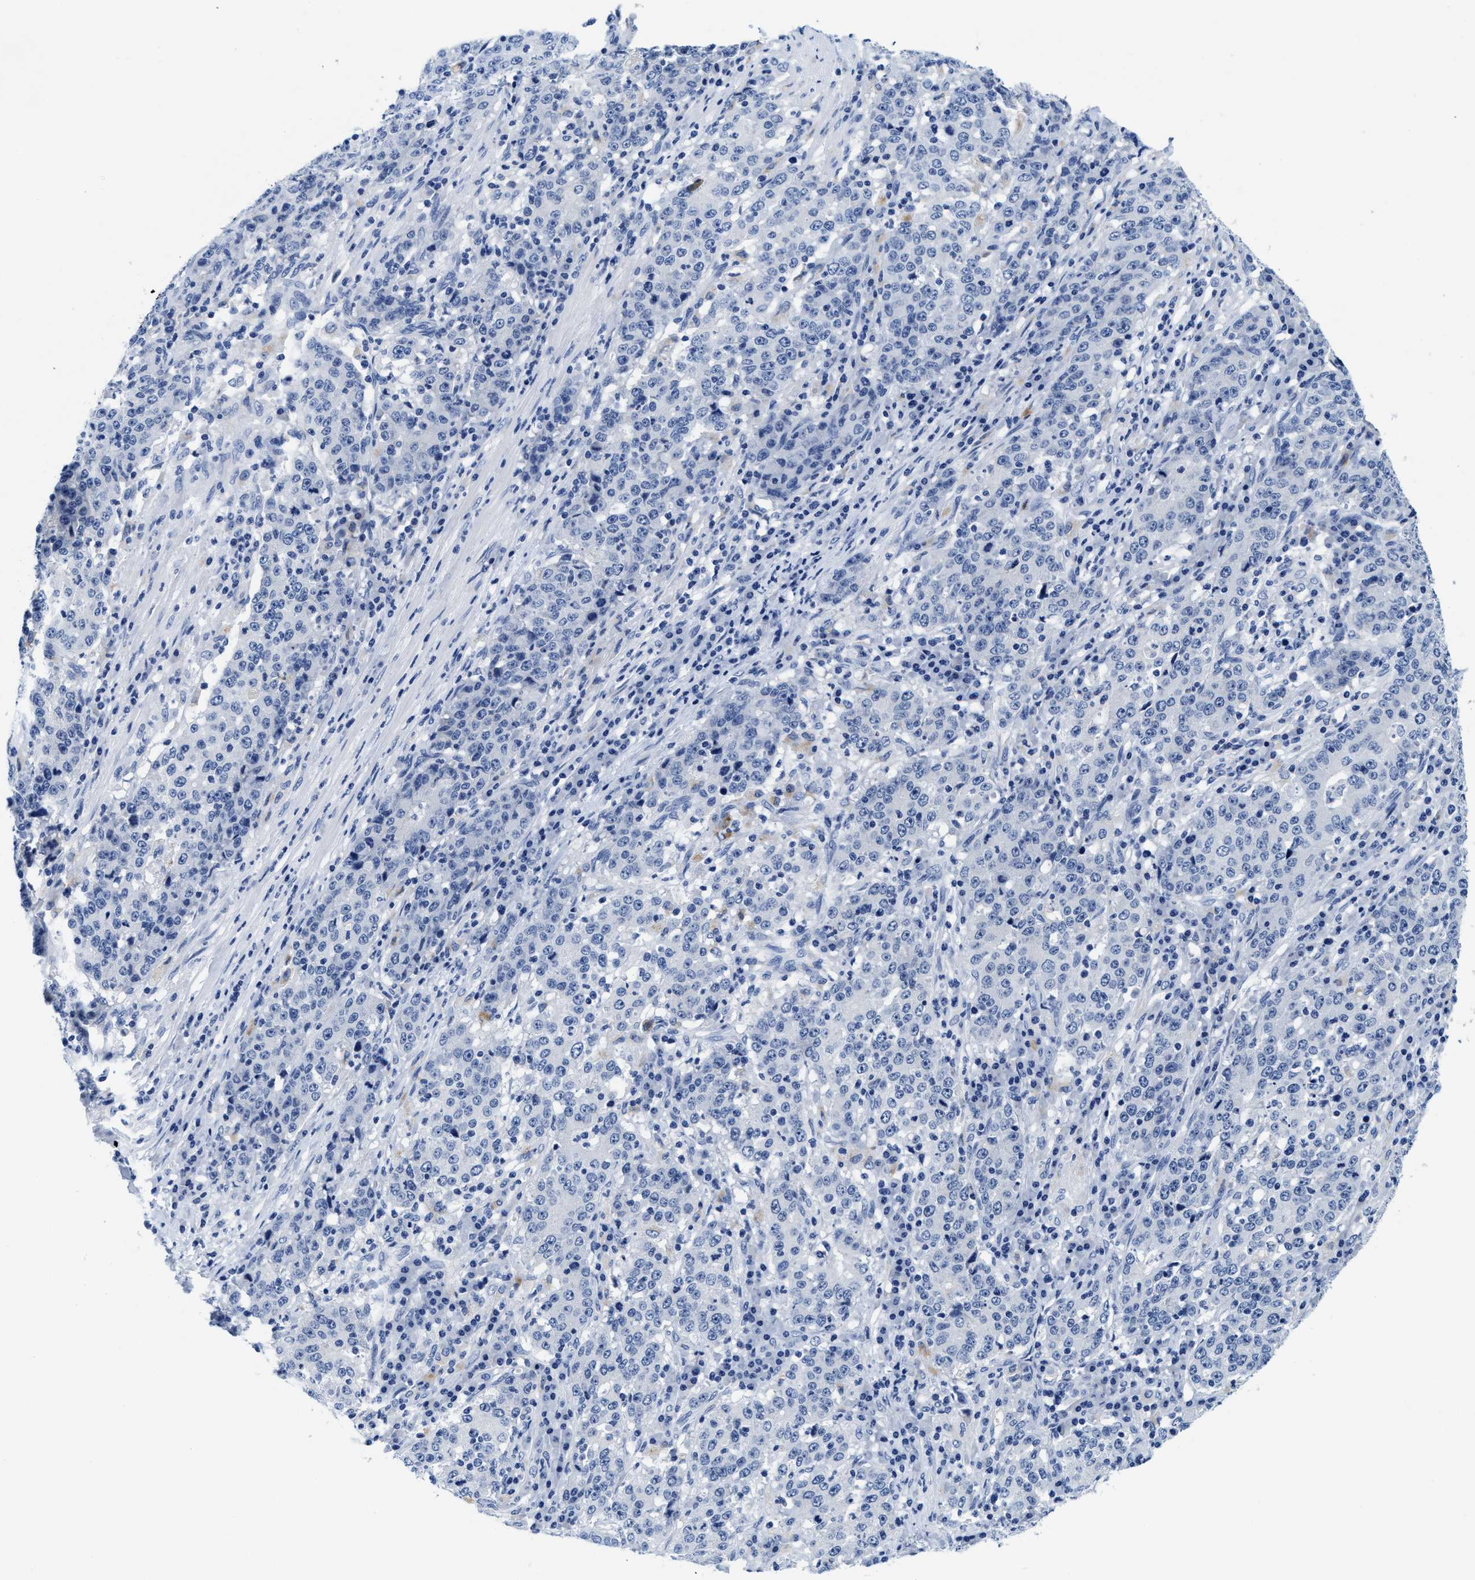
{"staining": {"intensity": "negative", "quantity": "none", "location": "none"}, "tissue": "stomach cancer", "cell_type": "Tumor cells", "image_type": "cancer", "snomed": [{"axis": "morphology", "description": "Adenocarcinoma, NOS"}, {"axis": "topography", "description": "Stomach"}], "caption": "Tumor cells are negative for protein expression in human adenocarcinoma (stomach). (Stains: DAB (3,3'-diaminobenzidine) immunohistochemistry (IHC) with hematoxylin counter stain, Microscopy: brightfield microscopy at high magnification).", "gene": "TTC3", "patient": {"sex": "male", "age": 59}}